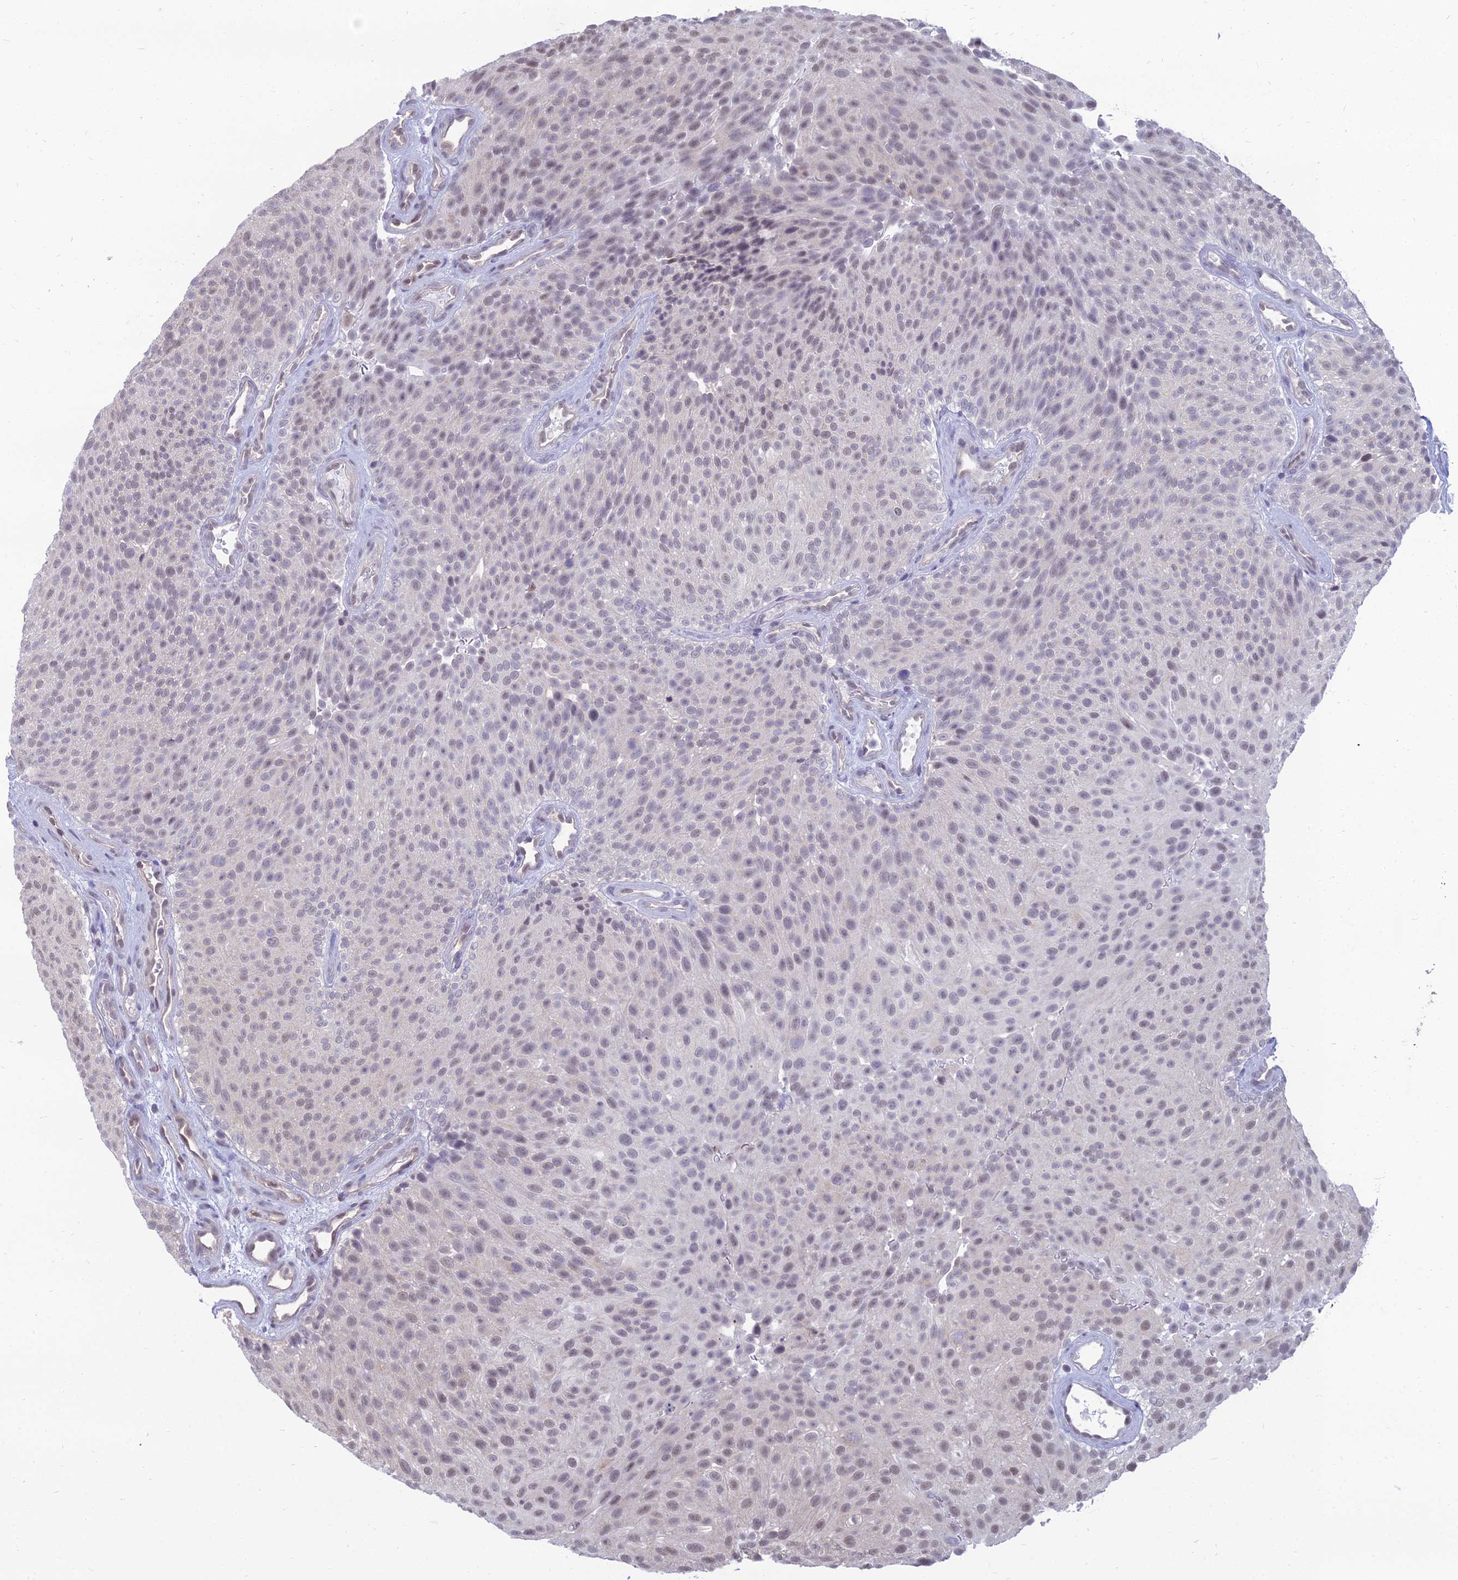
{"staining": {"intensity": "weak", "quantity": "25%-75%", "location": "nuclear"}, "tissue": "urothelial cancer", "cell_type": "Tumor cells", "image_type": "cancer", "snomed": [{"axis": "morphology", "description": "Urothelial carcinoma, Low grade"}, {"axis": "topography", "description": "Urinary bladder"}], "caption": "The histopathology image reveals staining of urothelial cancer, revealing weak nuclear protein staining (brown color) within tumor cells.", "gene": "SRSF7", "patient": {"sex": "male", "age": 78}}